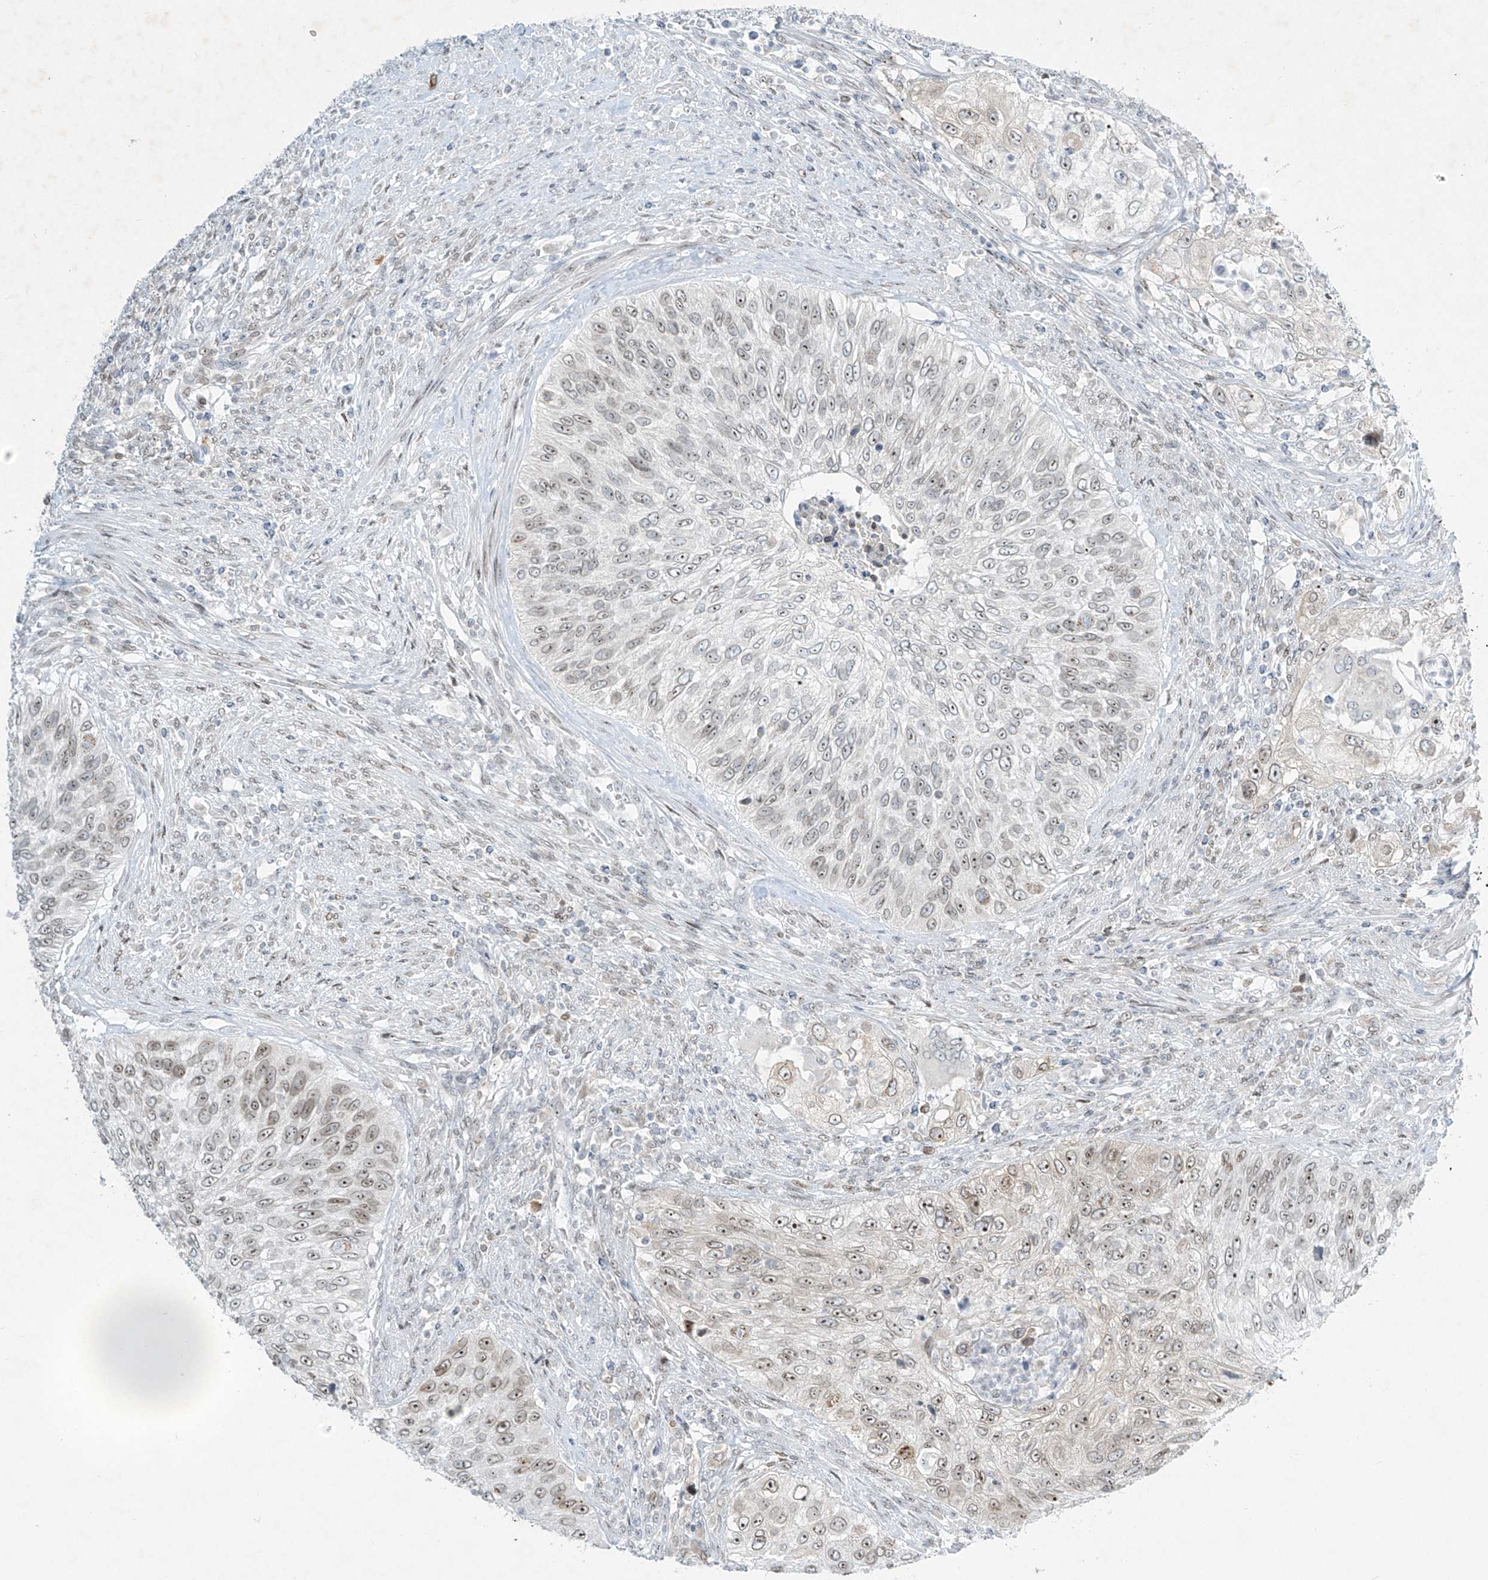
{"staining": {"intensity": "moderate", "quantity": "25%-75%", "location": "nuclear"}, "tissue": "urothelial cancer", "cell_type": "Tumor cells", "image_type": "cancer", "snomed": [{"axis": "morphology", "description": "Urothelial carcinoma, High grade"}, {"axis": "topography", "description": "Urinary bladder"}], "caption": "About 25%-75% of tumor cells in human high-grade urothelial carcinoma display moderate nuclear protein positivity as visualized by brown immunohistochemical staining.", "gene": "SAMD15", "patient": {"sex": "female", "age": 60}}